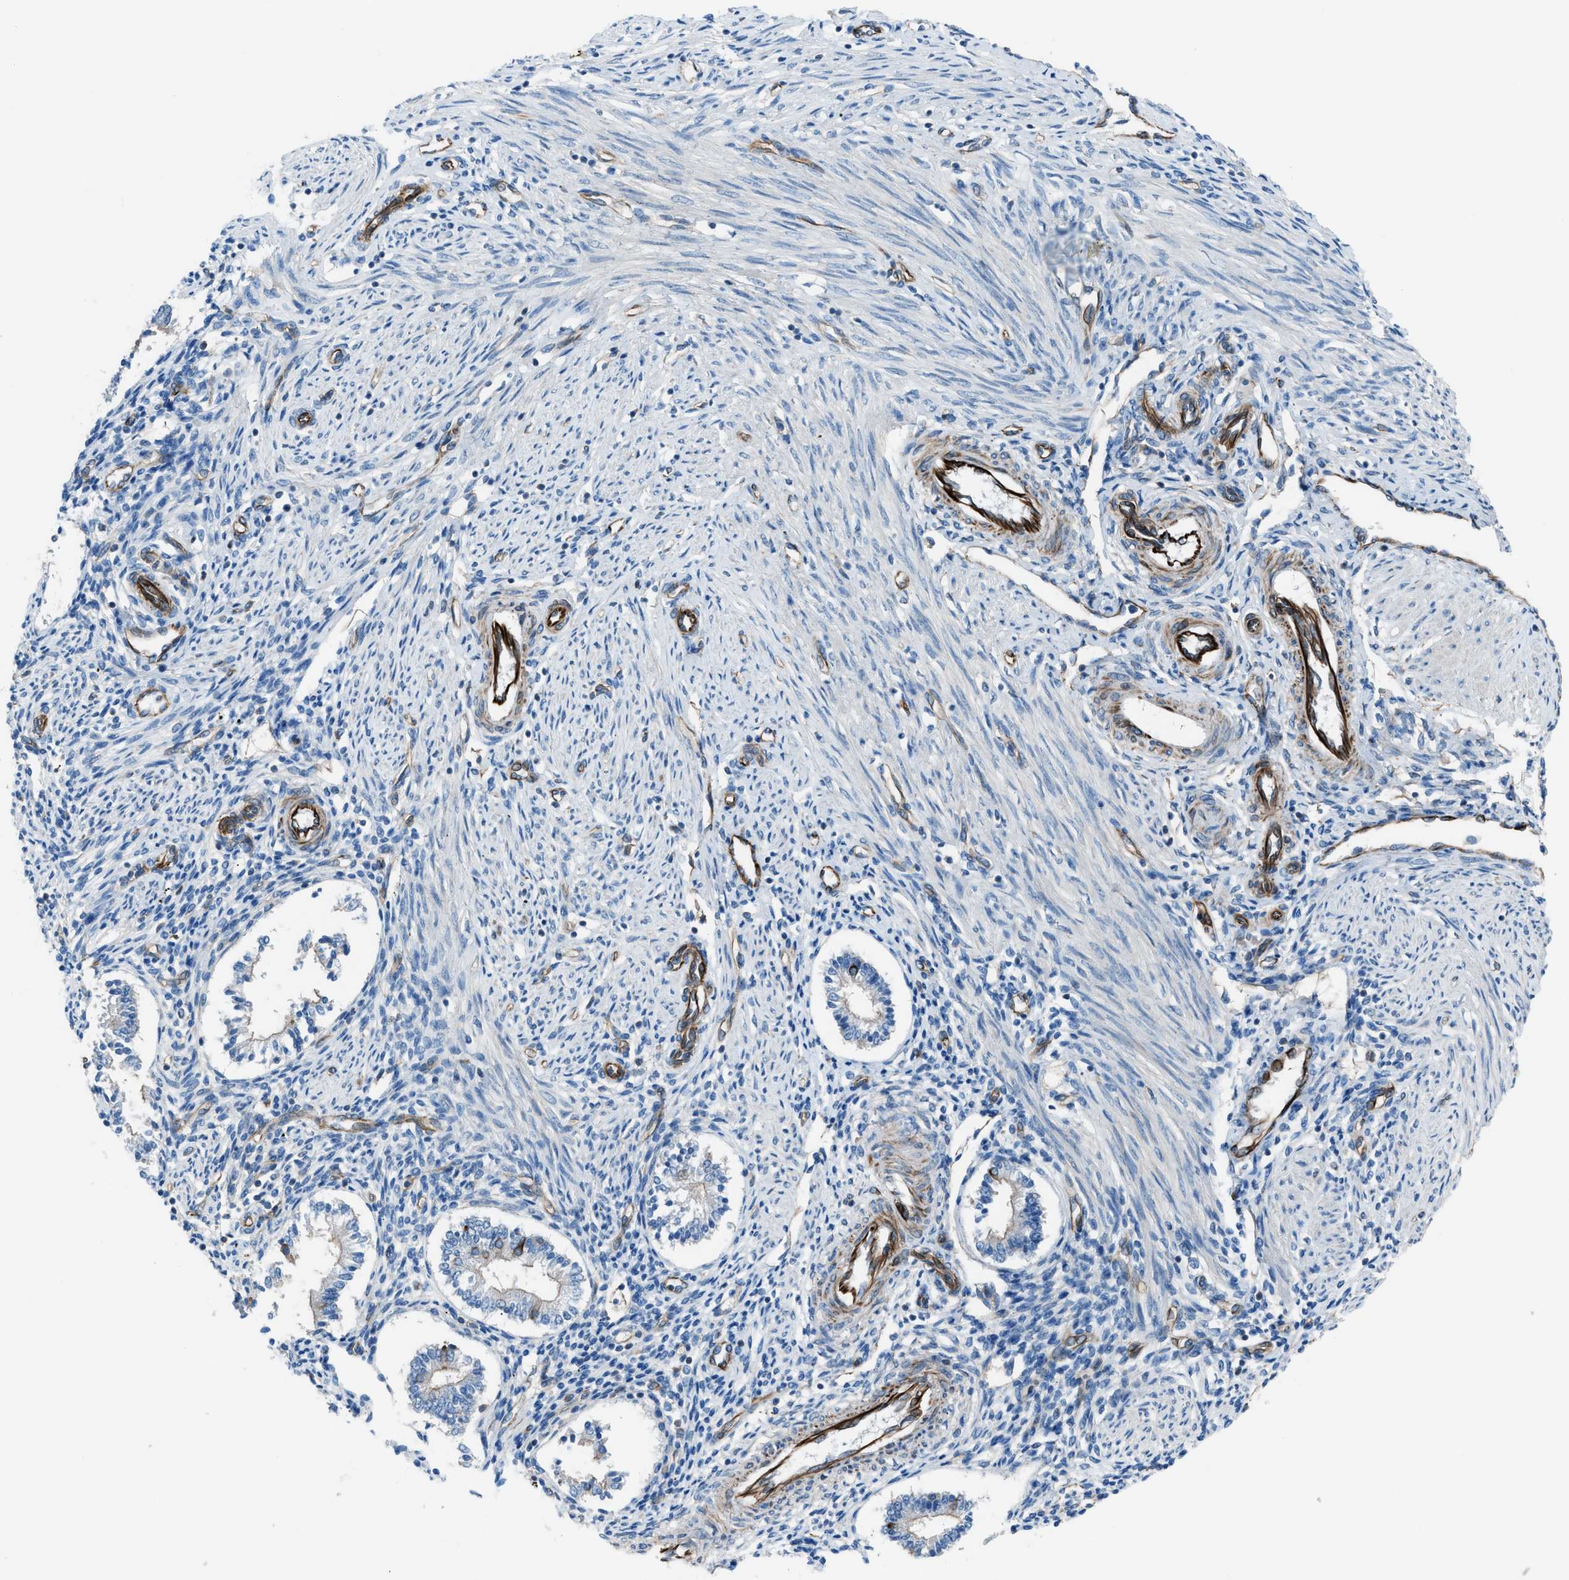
{"staining": {"intensity": "negative", "quantity": "none", "location": "none"}, "tissue": "endometrium", "cell_type": "Cells in endometrial stroma", "image_type": "normal", "snomed": [{"axis": "morphology", "description": "Normal tissue, NOS"}, {"axis": "topography", "description": "Endometrium"}], "caption": "Immunohistochemistry (IHC) photomicrograph of unremarkable endometrium stained for a protein (brown), which exhibits no expression in cells in endometrial stroma. Brightfield microscopy of immunohistochemistry (IHC) stained with DAB (3,3'-diaminobenzidine) (brown) and hematoxylin (blue), captured at high magnification.", "gene": "CABP7", "patient": {"sex": "female", "age": 42}}